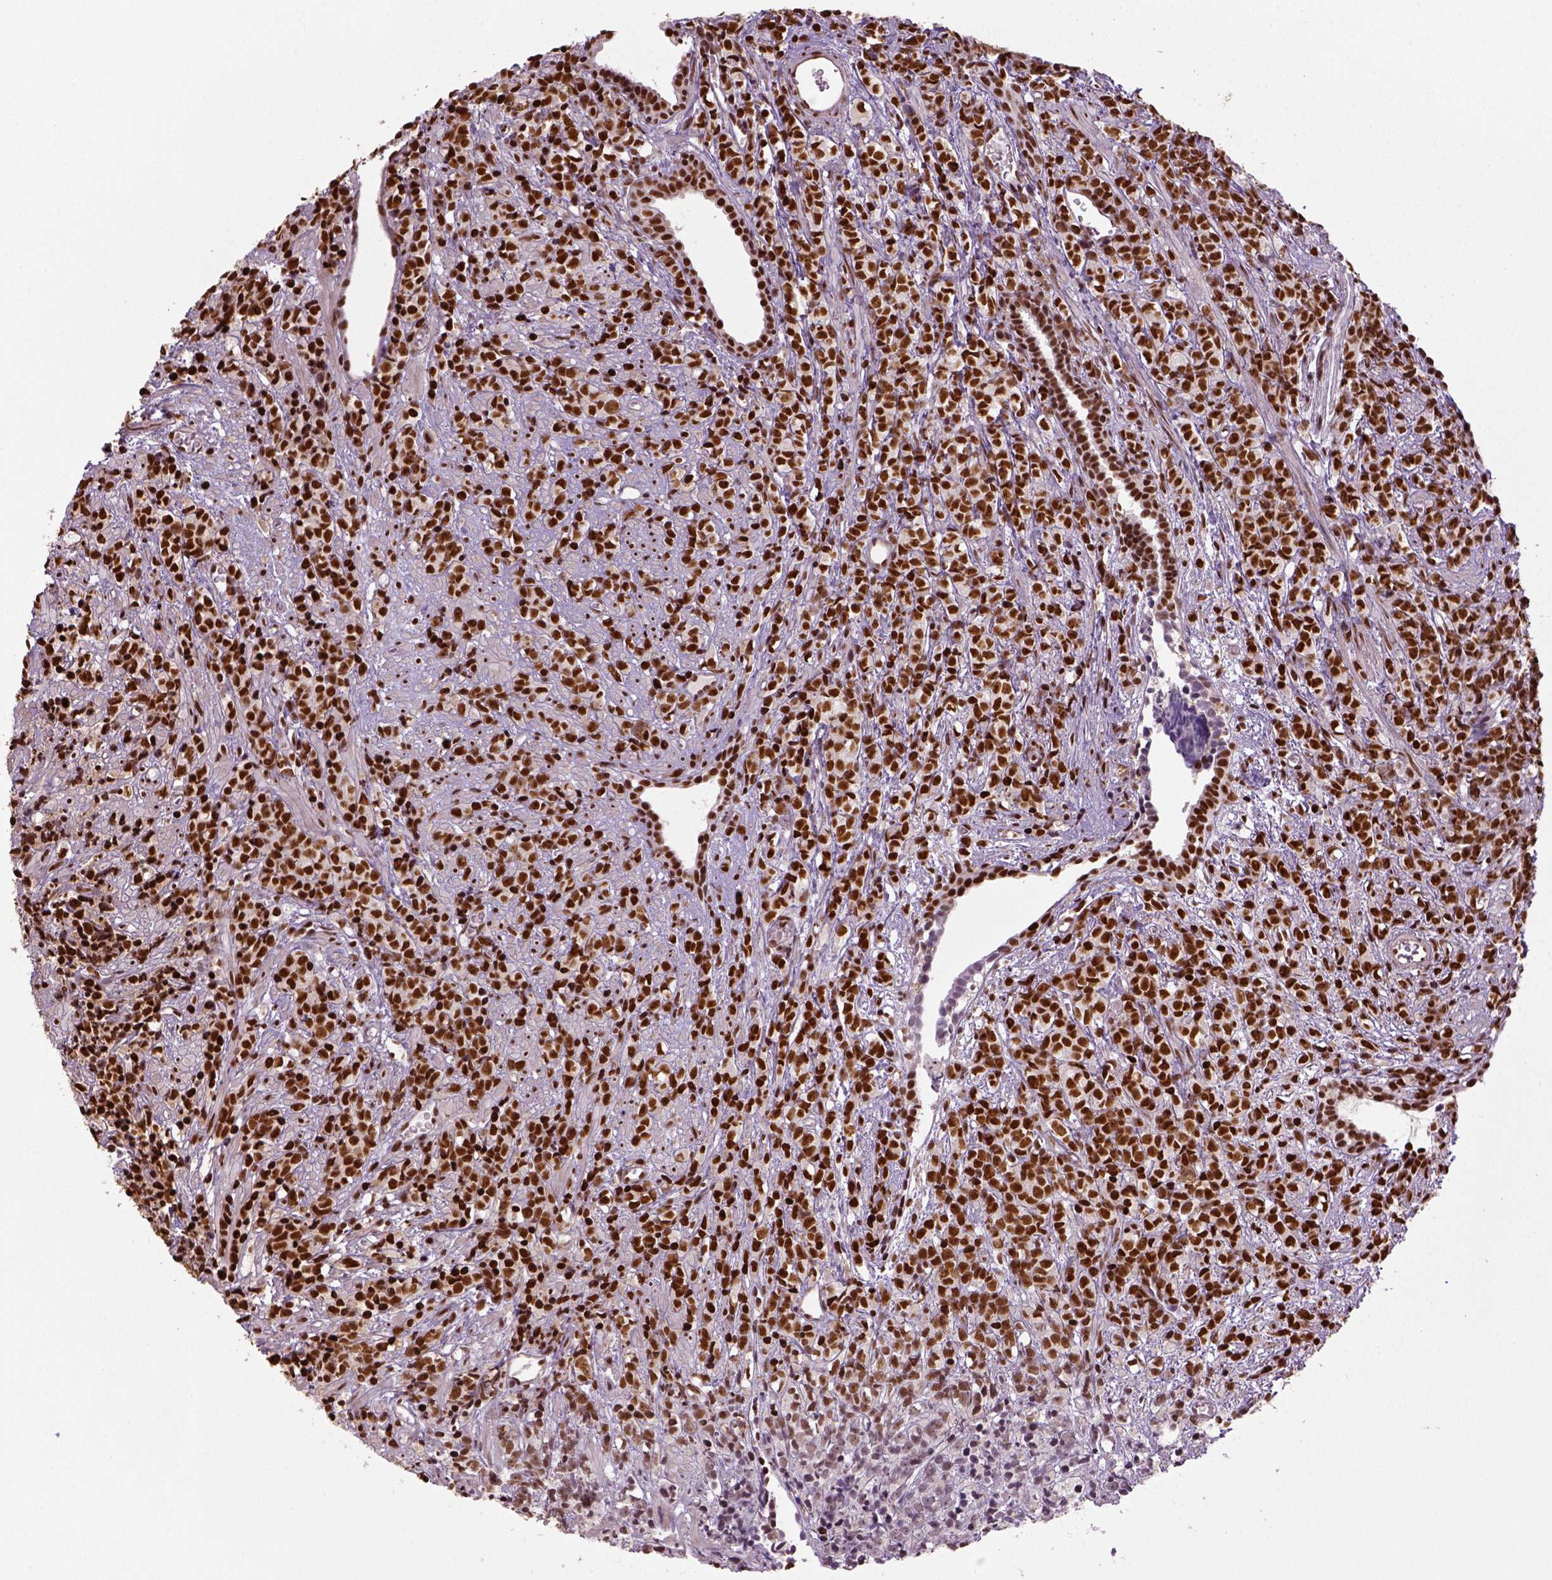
{"staining": {"intensity": "strong", "quantity": ">75%", "location": "nuclear"}, "tissue": "prostate cancer", "cell_type": "Tumor cells", "image_type": "cancer", "snomed": [{"axis": "morphology", "description": "Adenocarcinoma, High grade"}, {"axis": "topography", "description": "Prostate"}], "caption": "Prostate cancer stained for a protein reveals strong nuclear positivity in tumor cells. (Stains: DAB in brown, nuclei in blue, Microscopy: brightfield microscopy at high magnification).", "gene": "CCAR1", "patient": {"sex": "male", "age": 81}}